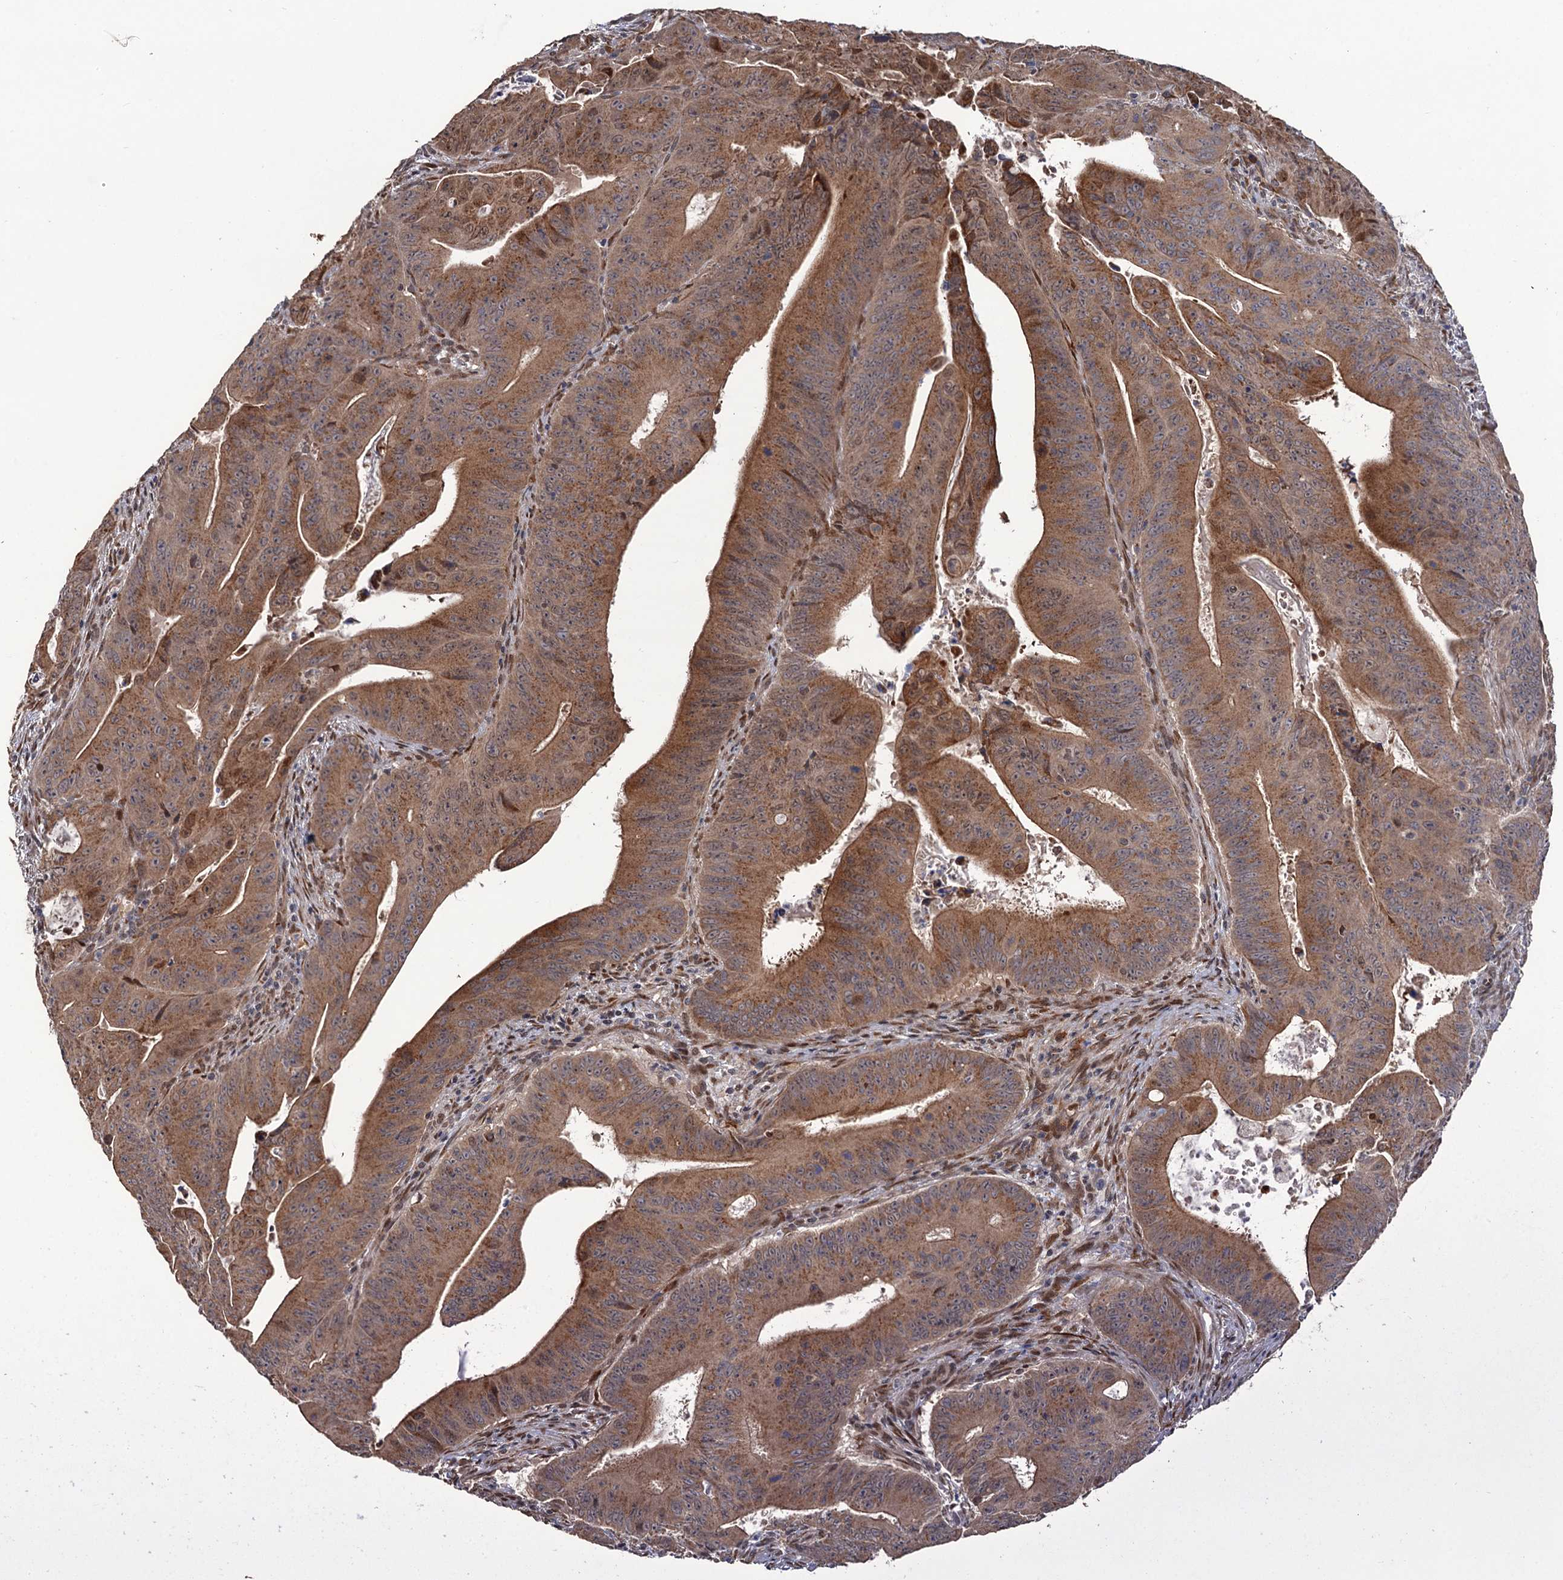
{"staining": {"intensity": "moderate", "quantity": ">75%", "location": "cytoplasmic/membranous"}, "tissue": "colorectal cancer", "cell_type": "Tumor cells", "image_type": "cancer", "snomed": [{"axis": "morphology", "description": "Adenocarcinoma, NOS"}, {"axis": "topography", "description": "Rectum"}], "caption": "Tumor cells display moderate cytoplasmic/membranous positivity in approximately >75% of cells in colorectal adenocarcinoma.", "gene": "LRRC63", "patient": {"sex": "female", "age": 75}}